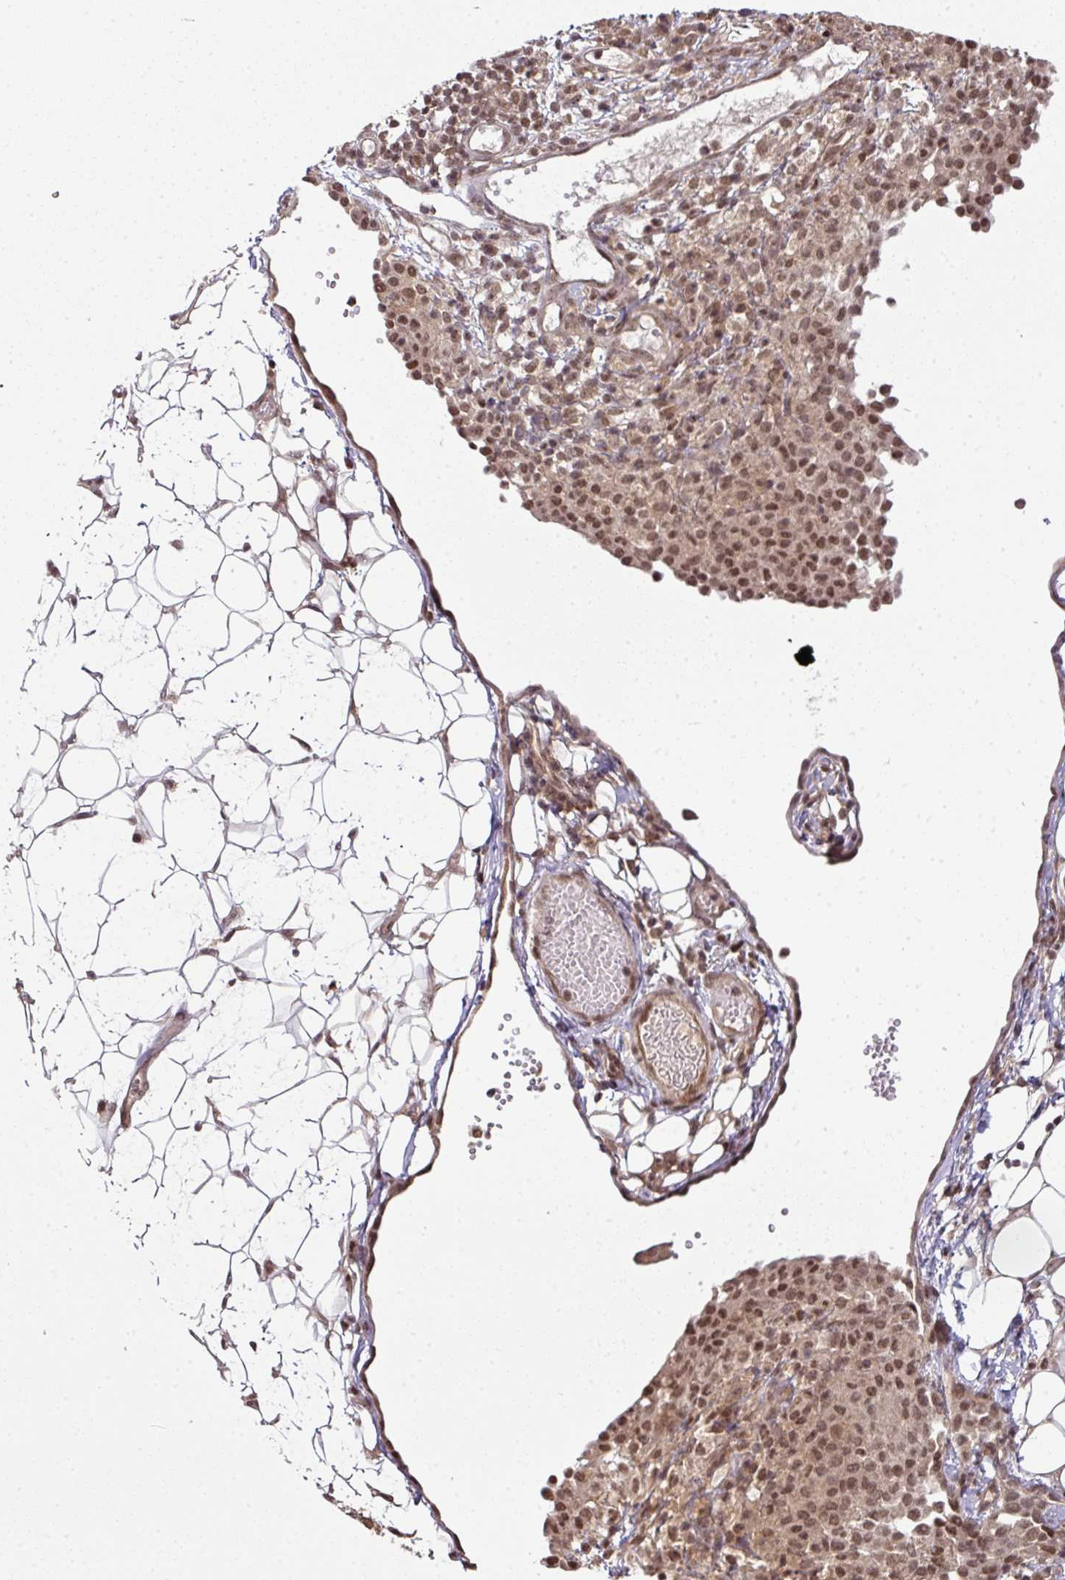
{"staining": {"intensity": "moderate", "quantity": ">75%", "location": "nuclear"}, "tissue": "ovarian cancer", "cell_type": "Tumor cells", "image_type": "cancer", "snomed": [{"axis": "morphology", "description": "Carcinoma, endometroid"}, {"axis": "topography", "description": "Ovary"}], "caption": "Brown immunohistochemical staining in ovarian endometroid carcinoma shows moderate nuclear expression in about >75% of tumor cells.", "gene": "ANKRD18A", "patient": {"sex": "female", "age": 42}}